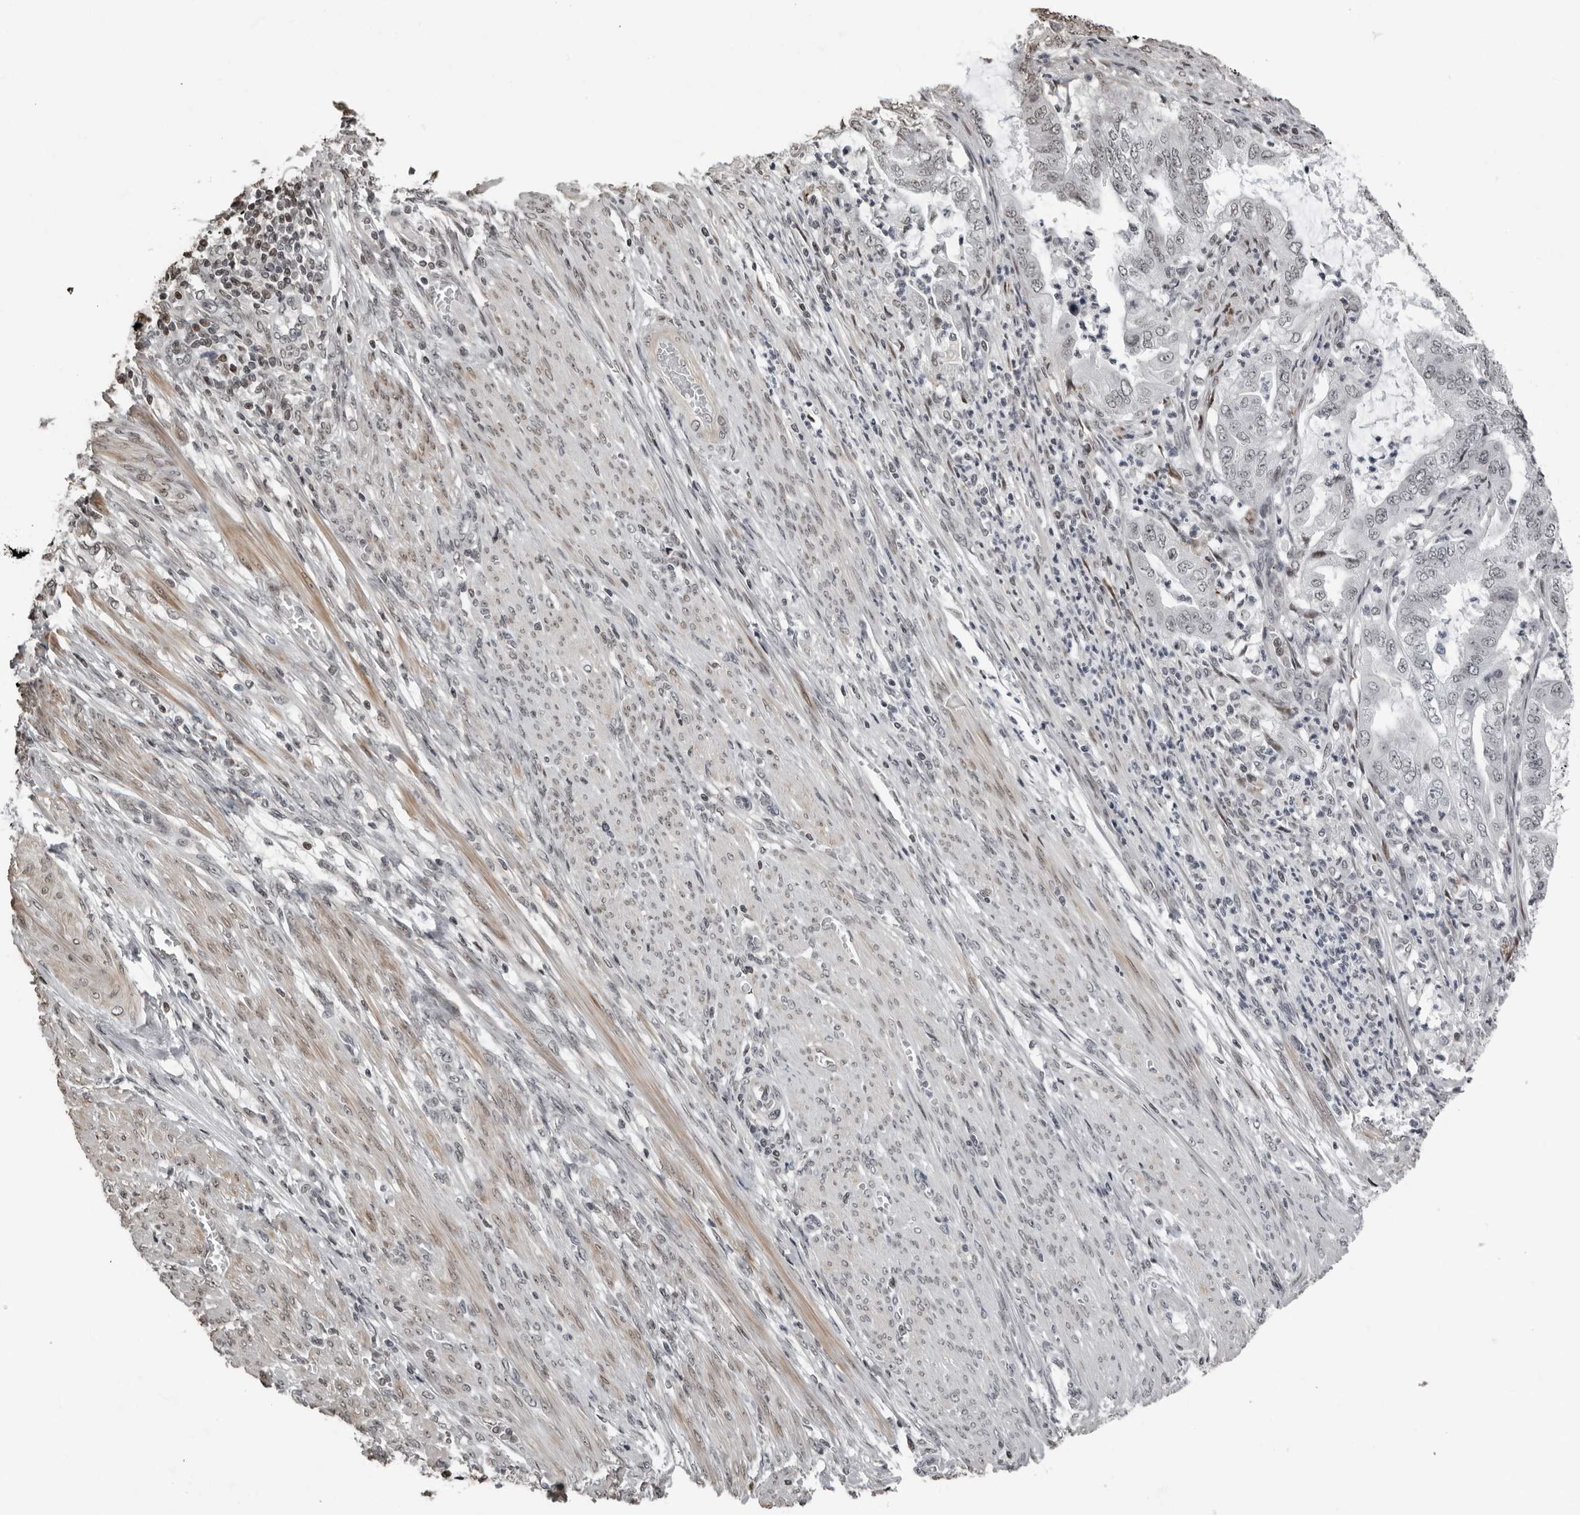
{"staining": {"intensity": "weak", "quantity": "<25%", "location": "nuclear"}, "tissue": "endometrial cancer", "cell_type": "Tumor cells", "image_type": "cancer", "snomed": [{"axis": "morphology", "description": "Adenocarcinoma, NOS"}, {"axis": "topography", "description": "Endometrium"}], "caption": "IHC micrograph of human adenocarcinoma (endometrial) stained for a protein (brown), which exhibits no positivity in tumor cells.", "gene": "ORC1", "patient": {"sex": "female", "age": 51}}